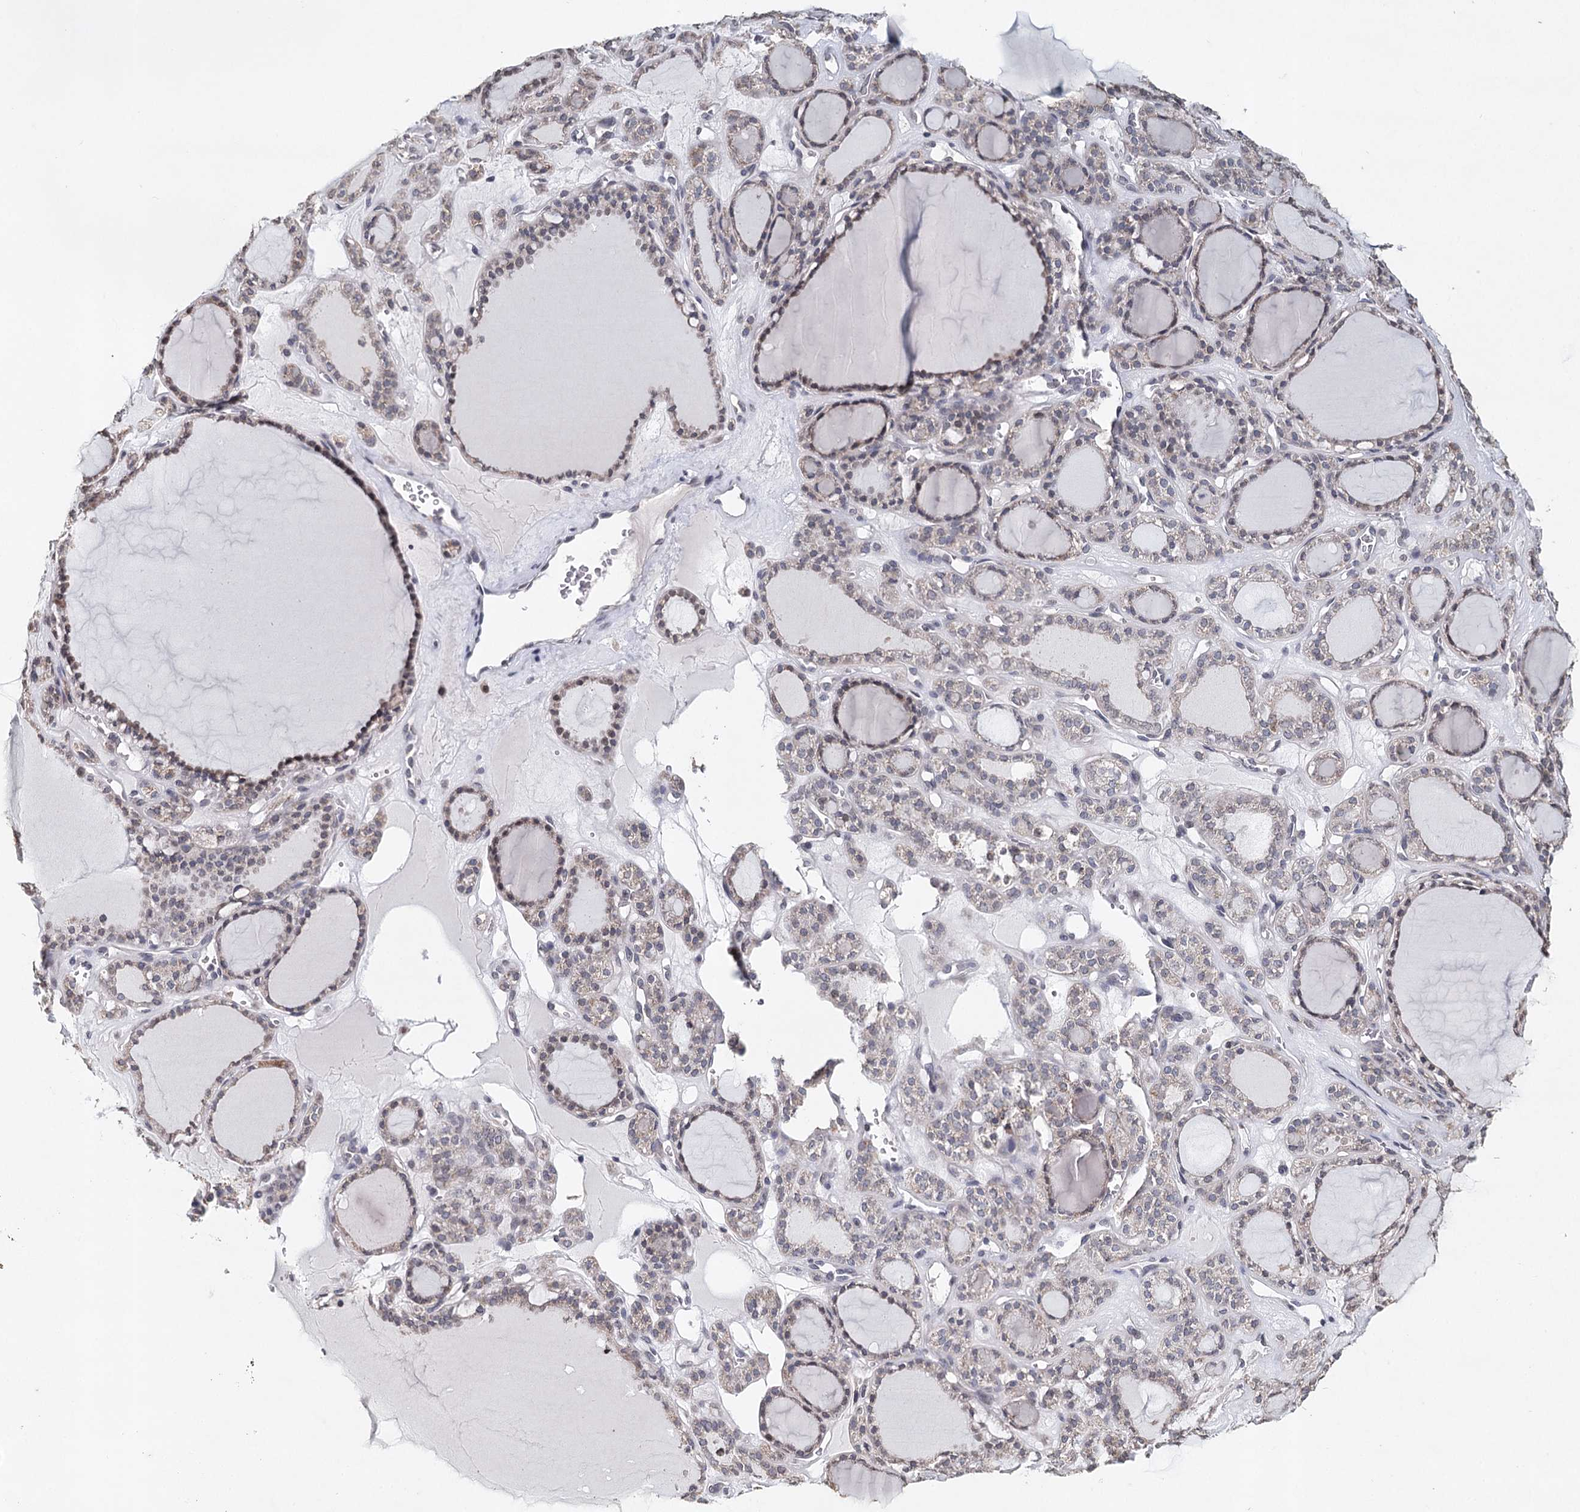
{"staining": {"intensity": "weak", "quantity": ">75%", "location": "cytoplasmic/membranous"}, "tissue": "thyroid gland", "cell_type": "Glandular cells", "image_type": "normal", "snomed": [{"axis": "morphology", "description": "Normal tissue, NOS"}, {"axis": "topography", "description": "Thyroid gland"}], "caption": "Thyroid gland was stained to show a protein in brown. There is low levels of weak cytoplasmic/membranous staining in about >75% of glandular cells.", "gene": "ICOS", "patient": {"sex": "female", "age": 28}}